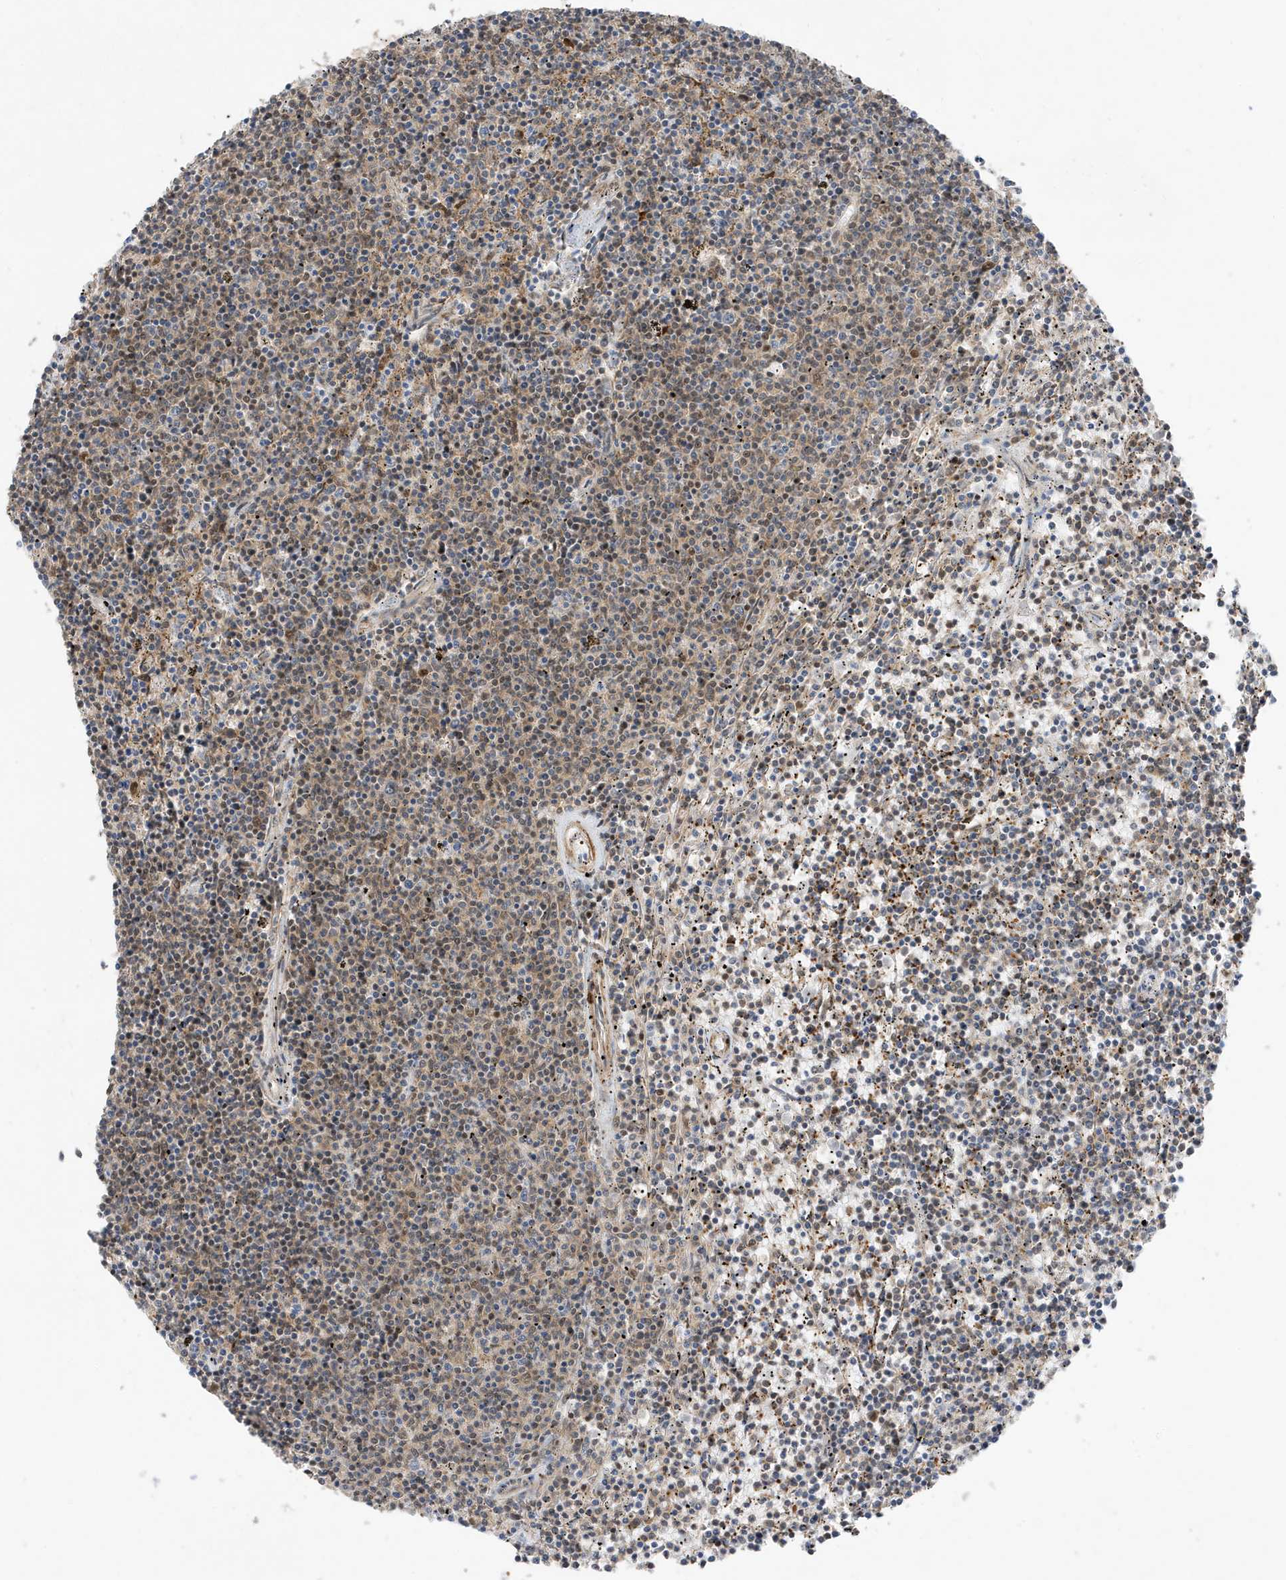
{"staining": {"intensity": "weak", "quantity": "<25%", "location": "nuclear"}, "tissue": "lymphoma", "cell_type": "Tumor cells", "image_type": "cancer", "snomed": [{"axis": "morphology", "description": "Malignant lymphoma, non-Hodgkin's type, Low grade"}, {"axis": "topography", "description": "Spleen"}], "caption": "High power microscopy histopathology image of an immunohistochemistry histopathology image of lymphoma, revealing no significant staining in tumor cells. (DAB (3,3'-diaminobenzidine) immunohistochemistry (IHC) visualized using brightfield microscopy, high magnification).", "gene": "MAST3", "patient": {"sex": "female", "age": 50}}